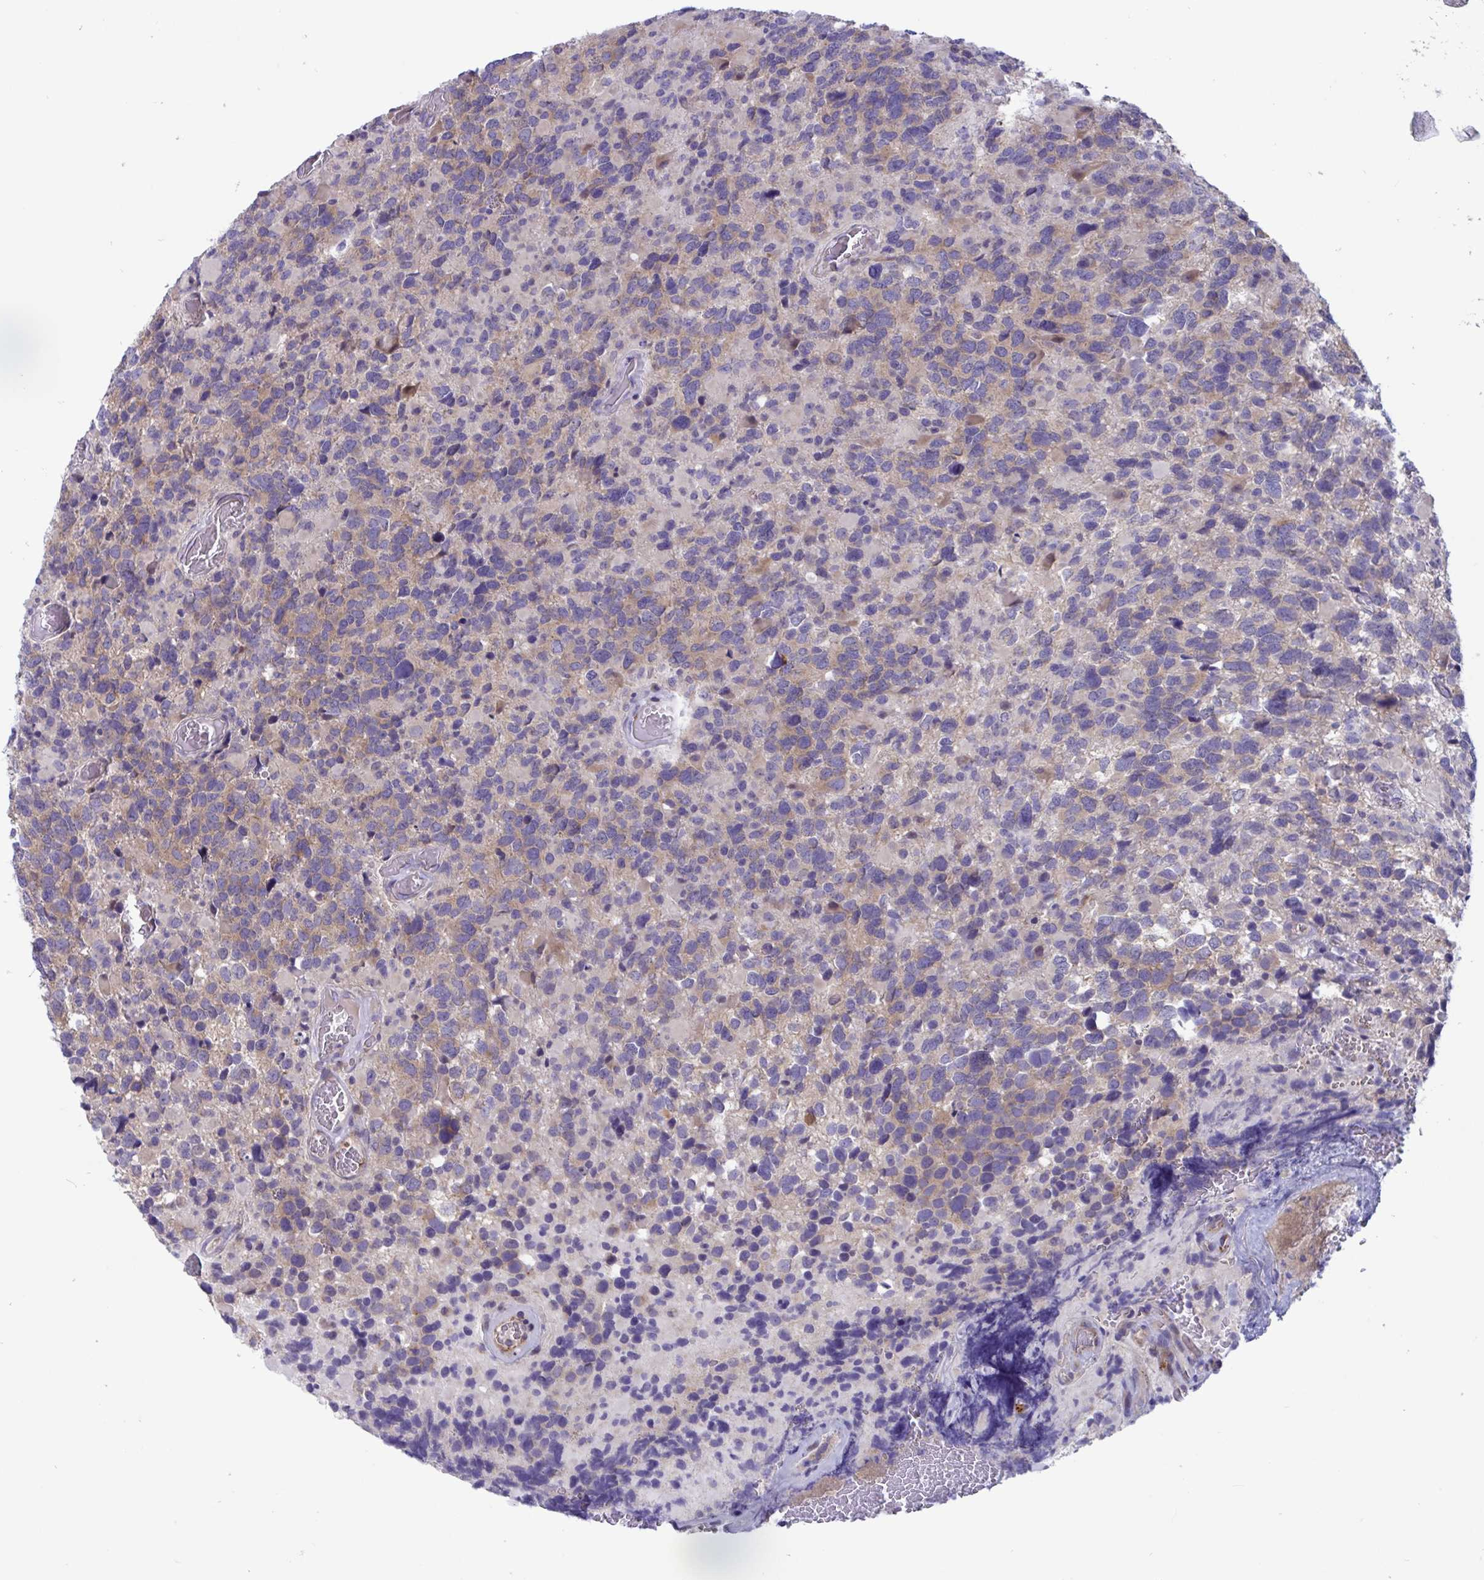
{"staining": {"intensity": "weak", "quantity": "25%-75%", "location": "cytoplasmic/membranous"}, "tissue": "glioma", "cell_type": "Tumor cells", "image_type": "cancer", "snomed": [{"axis": "morphology", "description": "Glioma, malignant, High grade"}, {"axis": "topography", "description": "Brain"}], "caption": "Protein staining of glioma tissue displays weak cytoplasmic/membranous expression in approximately 25%-75% of tumor cells. The protein is stained brown, and the nuclei are stained in blue (DAB IHC with brightfield microscopy, high magnification).", "gene": "IL37", "patient": {"sex": "female", "age": 40}}